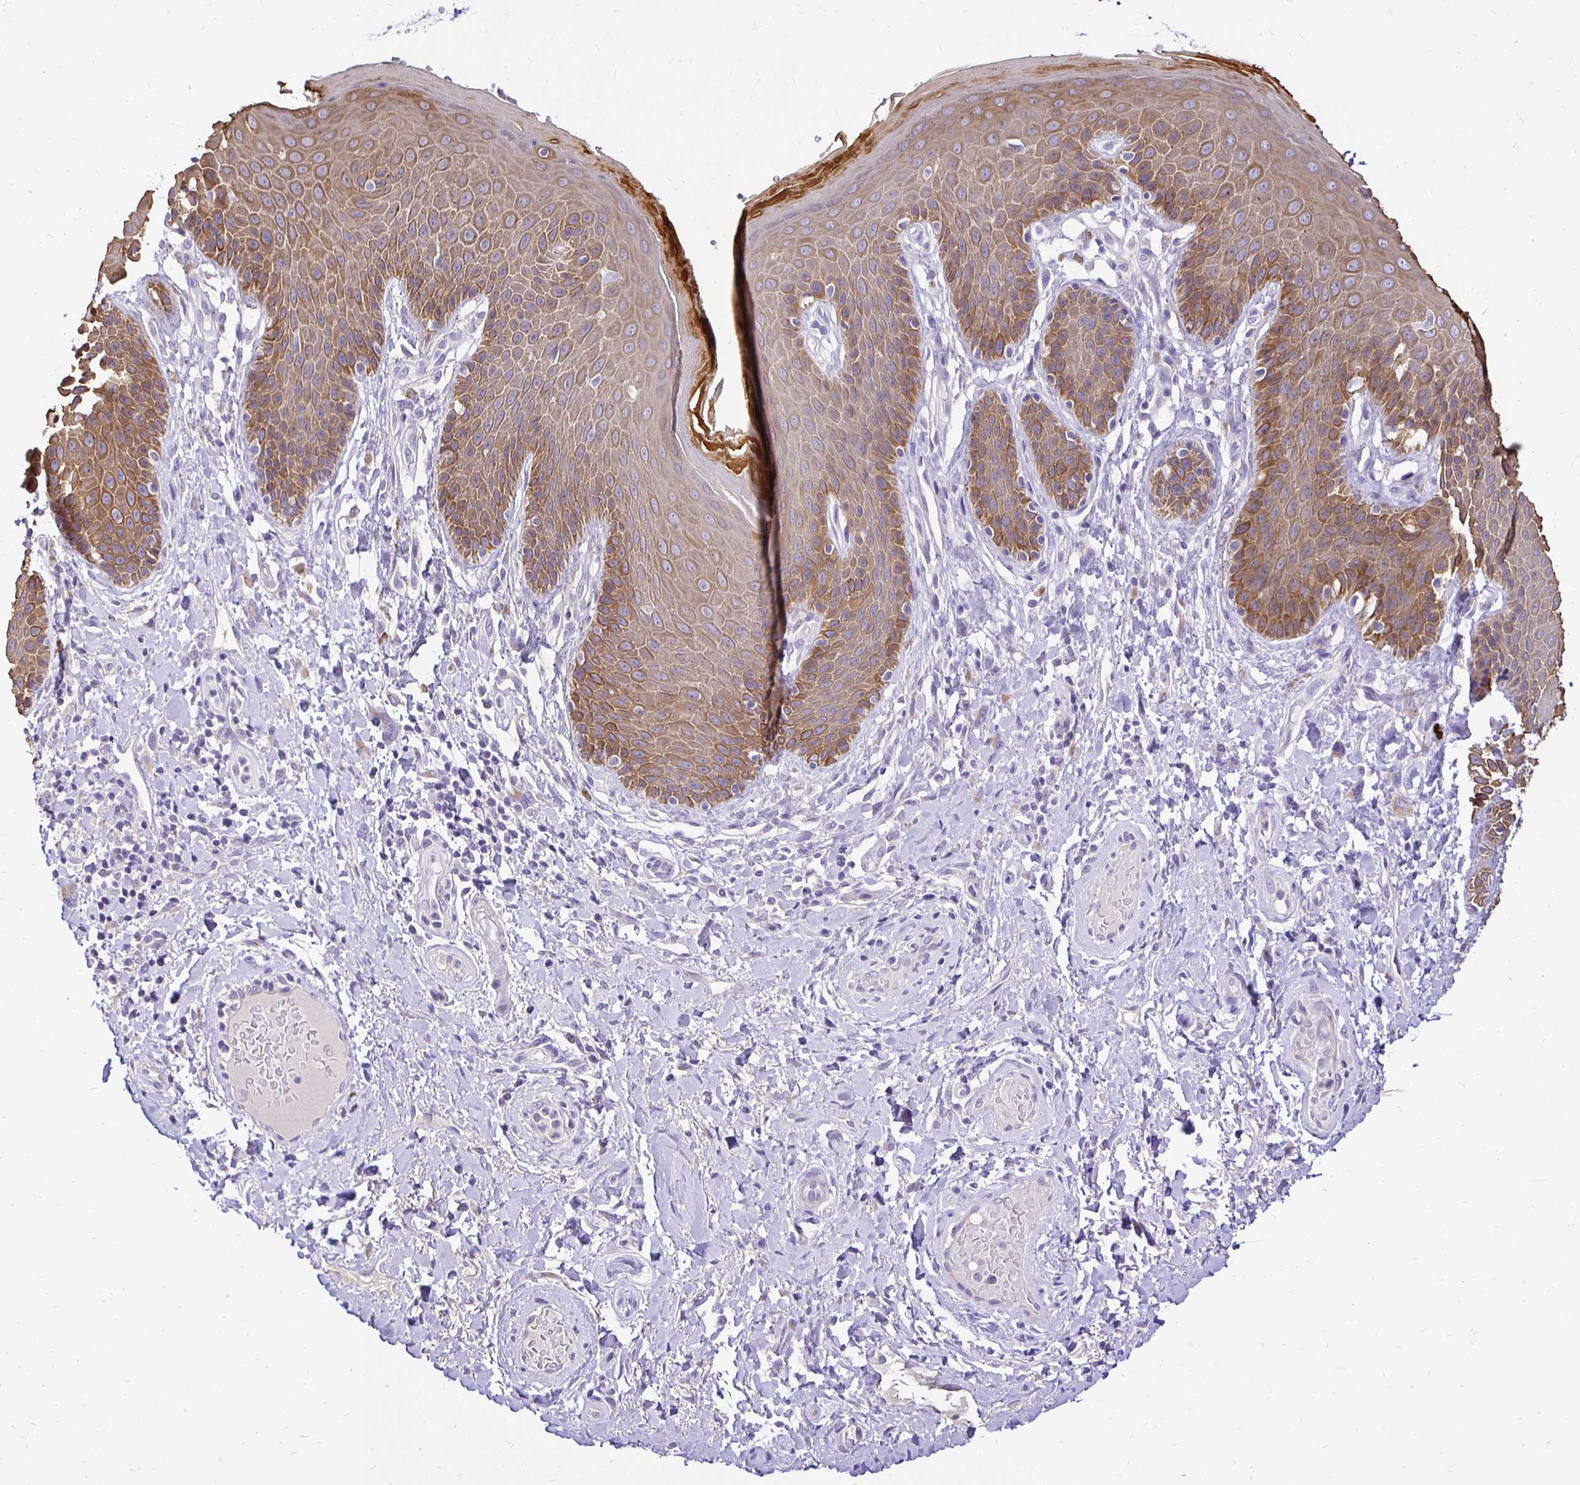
{"staining": {"intensity": "moderate", "quantity": ">75%", "location": "cytoplasmic/membranous"}, "tissue": "skin", "cell_type": "Epidermal cells", "image_type": "normal", "snomed": [{"axis": "morphology", "description": "Normal tissue, NOS"}, {"axis": "topography", "description": "Anal"}, {"axis": "topography", "description": "Peripheral nerve tissue"}], "caption": "Protein staining displays moderate cytoplasmic/membranous positivity in about >75% of epidermal cells in benign skin.", "gene": "TAF1D", "patient": {"sex": "male", "age": 51}}